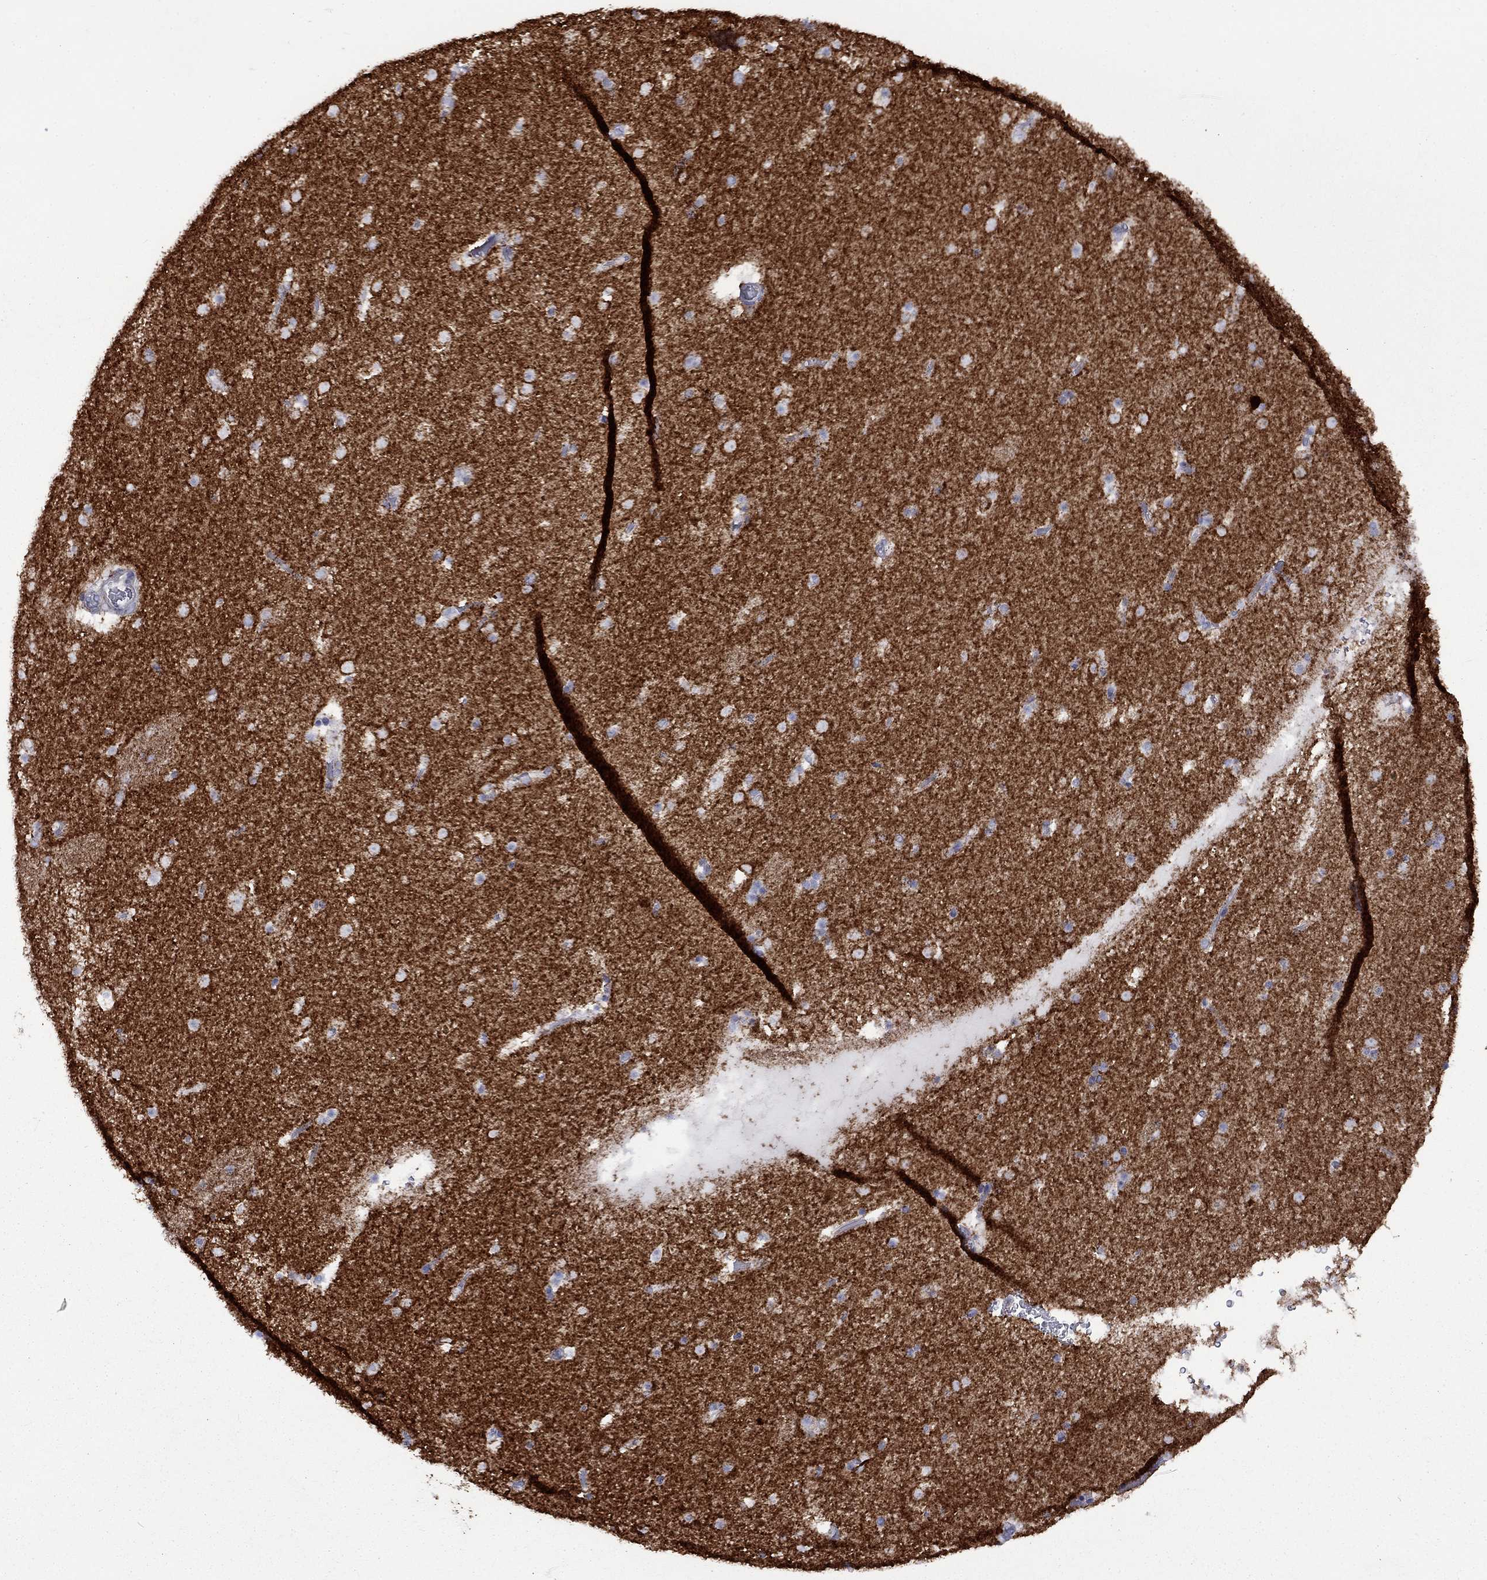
{"staining": {"intensity": "negative", "quantity": "none", "location": "none"}, "tissue": "caudate", "cell_type": "Glial cells", "image_type": "normal", "snomed": [{"axis": "morphology", "description": "Normal tissue, NOS"}, {"axis": "topography", "description": "Lateral ventricle wall"}], "caption": "This image is of unremarkable caudate stained with immunohistochemistry (IHC) to label a protein in brown with the nuclei are counter-stained blue. There is no staining in glial cells. (DAB (3,3'-diaminobenzidine) IHC with hematoxylin counter stain).", "gene": "CISD1", "patient": {"sex": "female", "age": 42}}